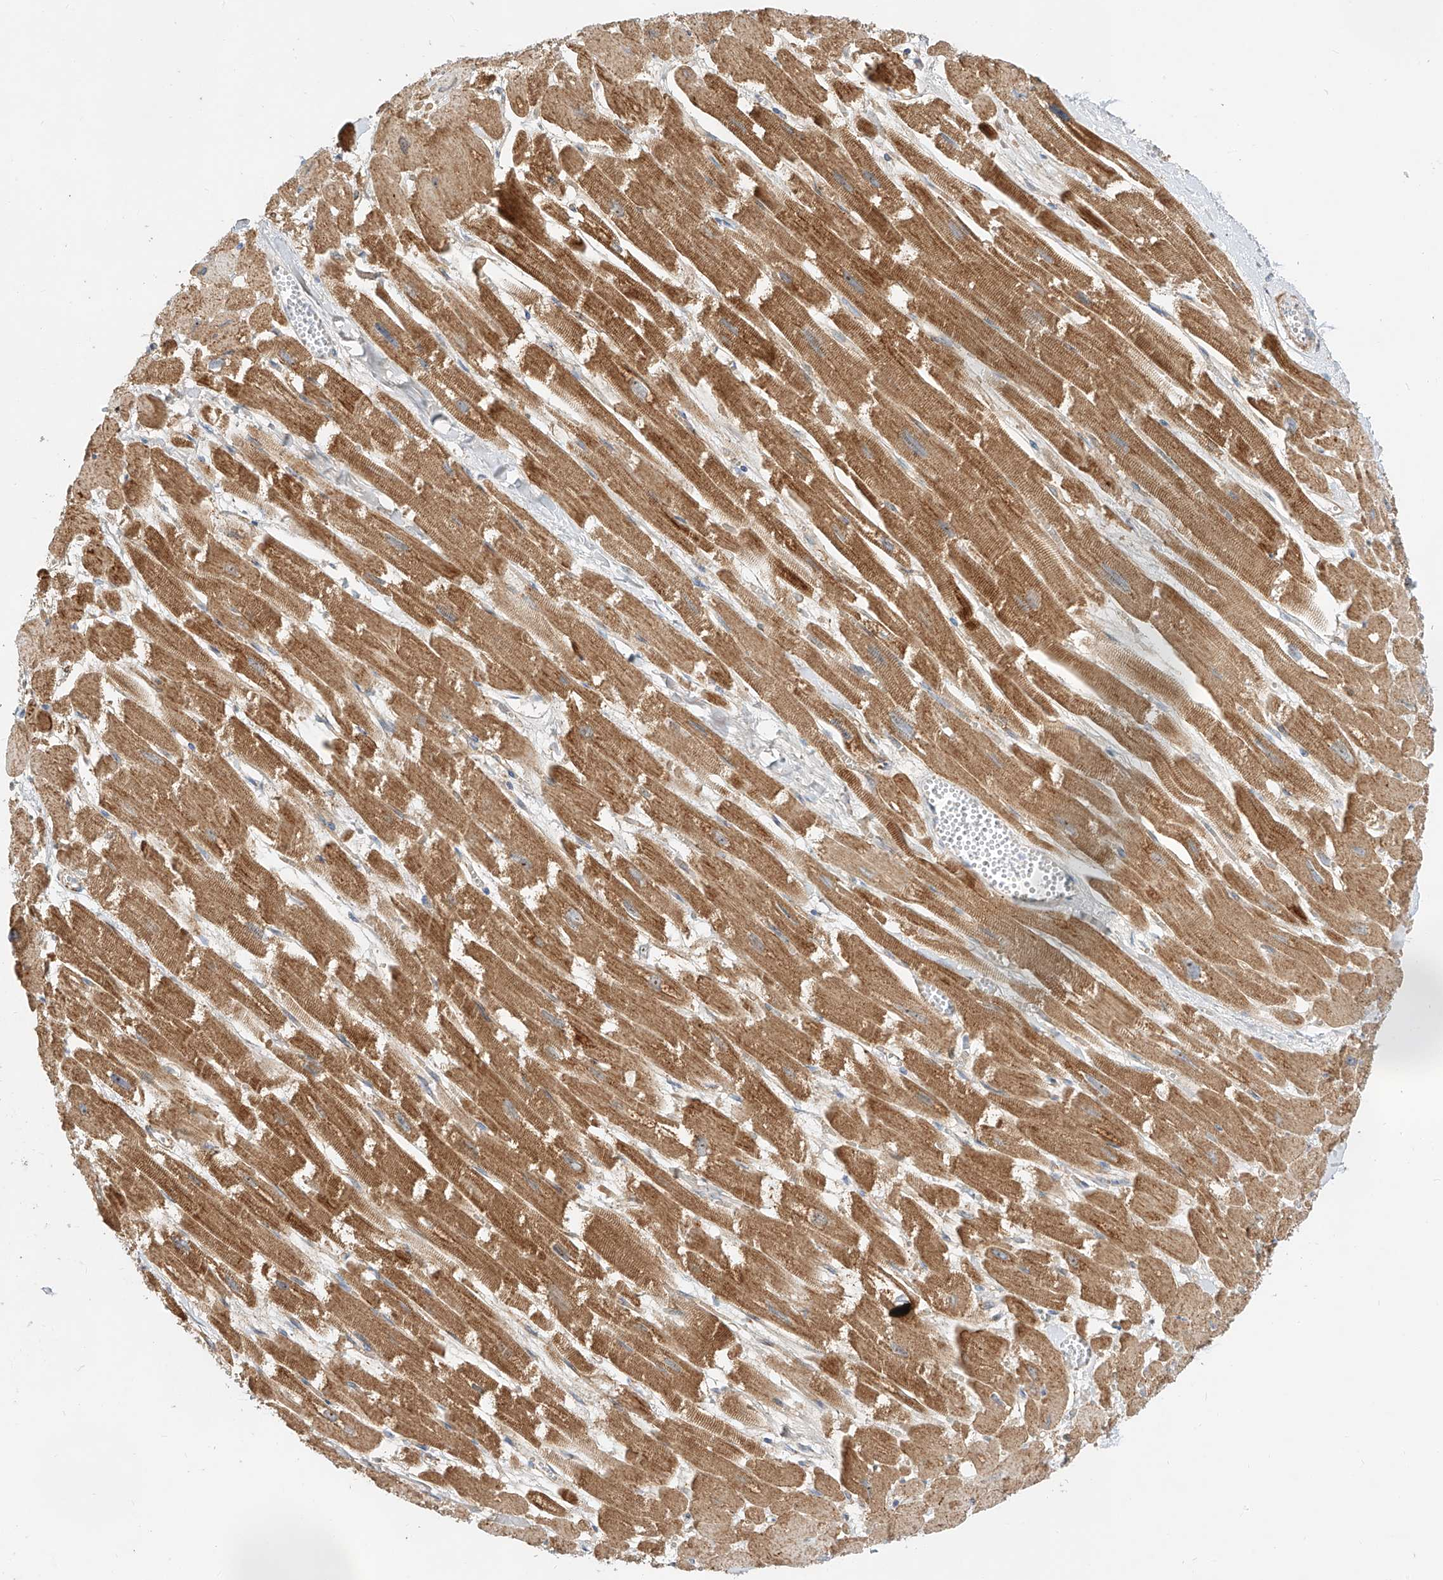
{"staining": {"intensity": "strong", "quantity": ">75%", "location": "cytoplasmic/membranous"}, "tissue": "heart muscle", "cell_type": "Cardiomyocytes", "image_type": "normal", "snomed": [{"axis": "morphology", "description": "Normal tissue, NOS"}, {"axis": "topography", "description": "Heart"}], "caption": "Protein staining displays strong cytoplasmic/membranous staining in about >75% of cardiomyocytes in normal heart muscle. (Stains: DAB in brown, nuclei in blue, Microscopy: brightfield microscopy at high magnification).", "gene": "CST9", "patient": {"sex": "male", "age": 54}}